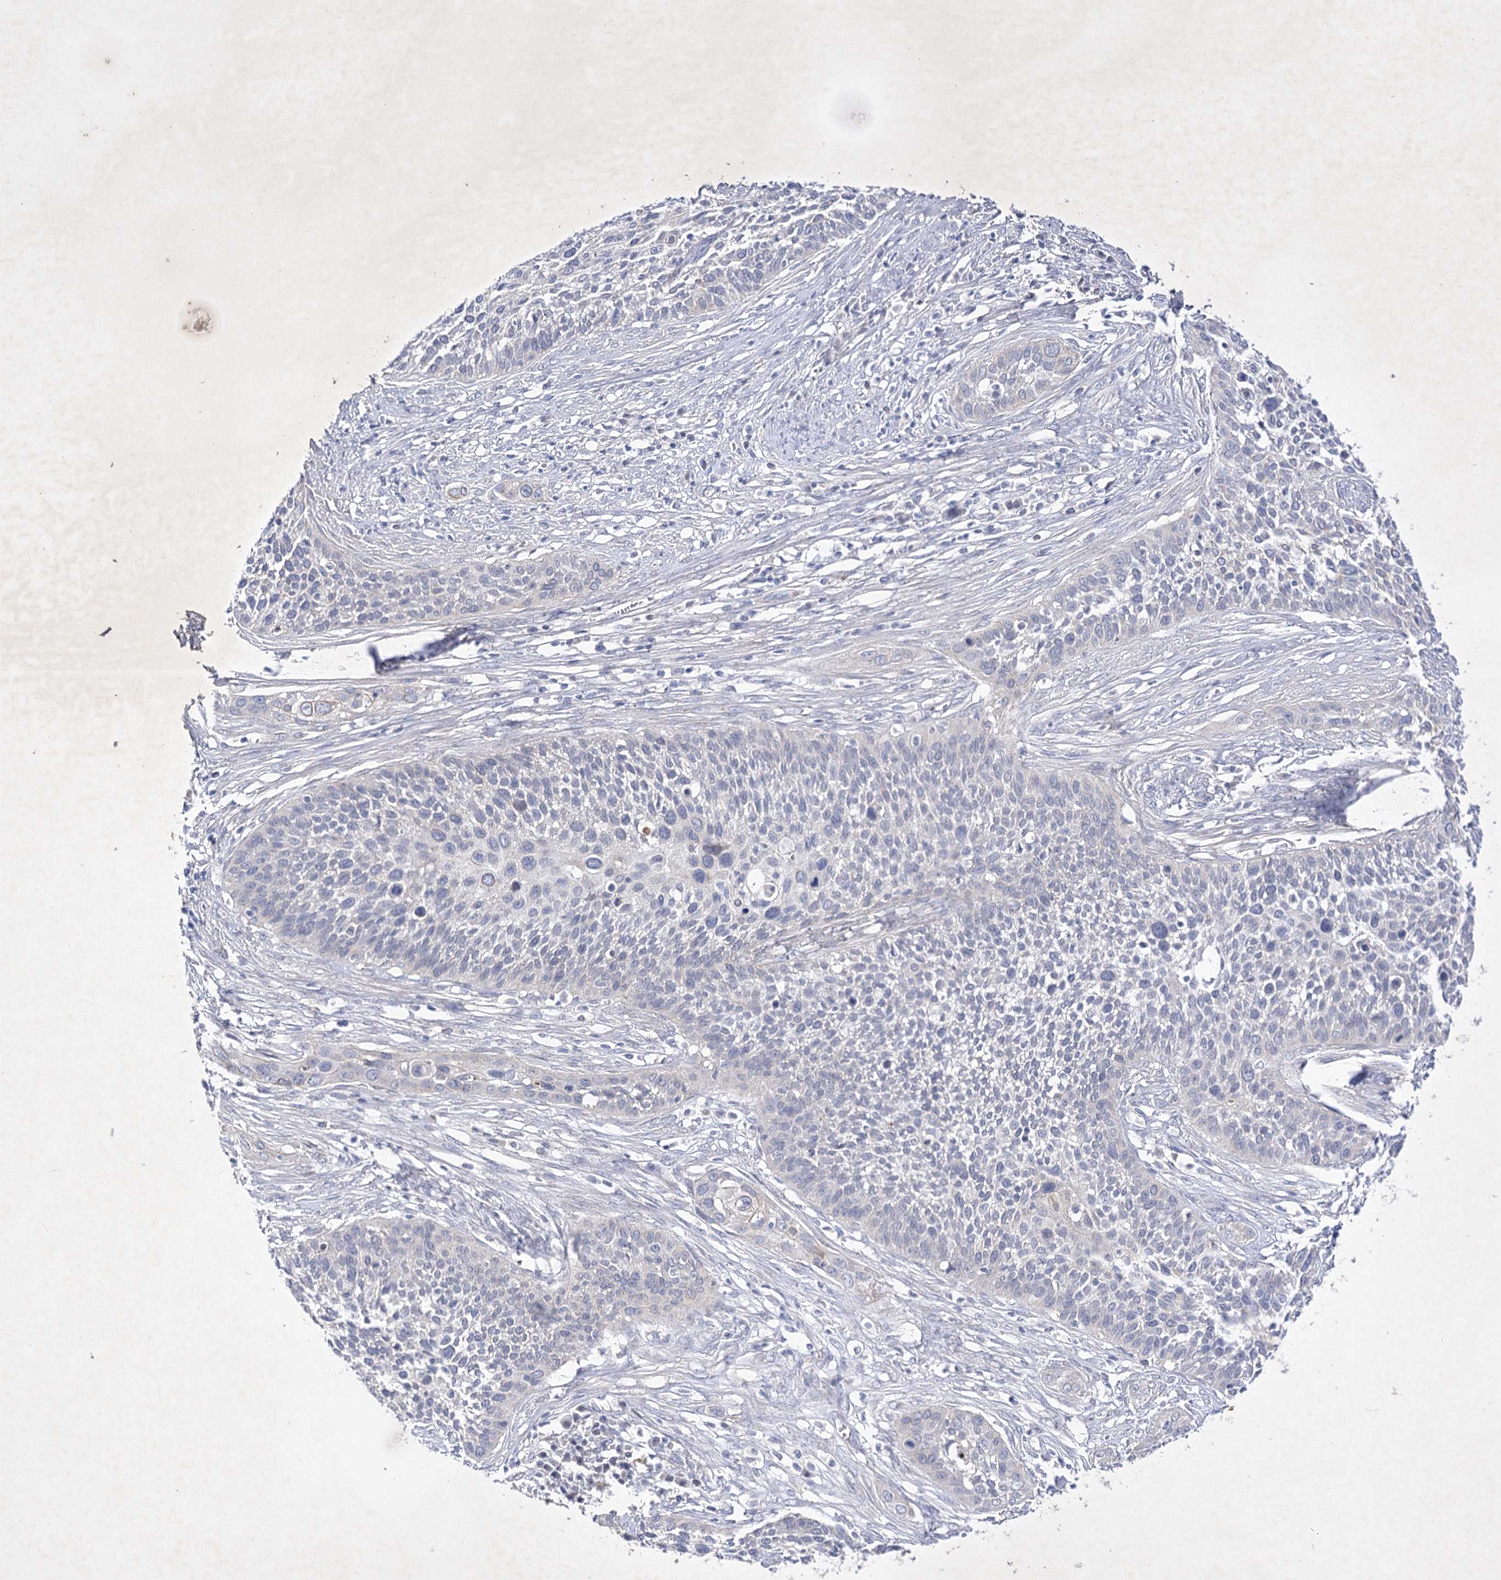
{"staining": {"intensity": "negative", "quantity": "none", "location": "none"}, "tissue": "cervical cancer", "cell_type": "Tumor cells", "image_type": "cancer", "snomed": [{"axis": "morphology", "description": "Squamous cell carcinoma, NOS"}, {"axis": "topography", "description": "Cervix"}], "caption": "Cervical cancer (squamous cell carcinoma) was stained to show a protein in brown. There is no significant expression in tumor cells. (DAB (3,3'-diaminobenzidine) immunohistochemistry, high magnification).", "gene": "COX15", "patient": {"sex": "female", "age": 34}}